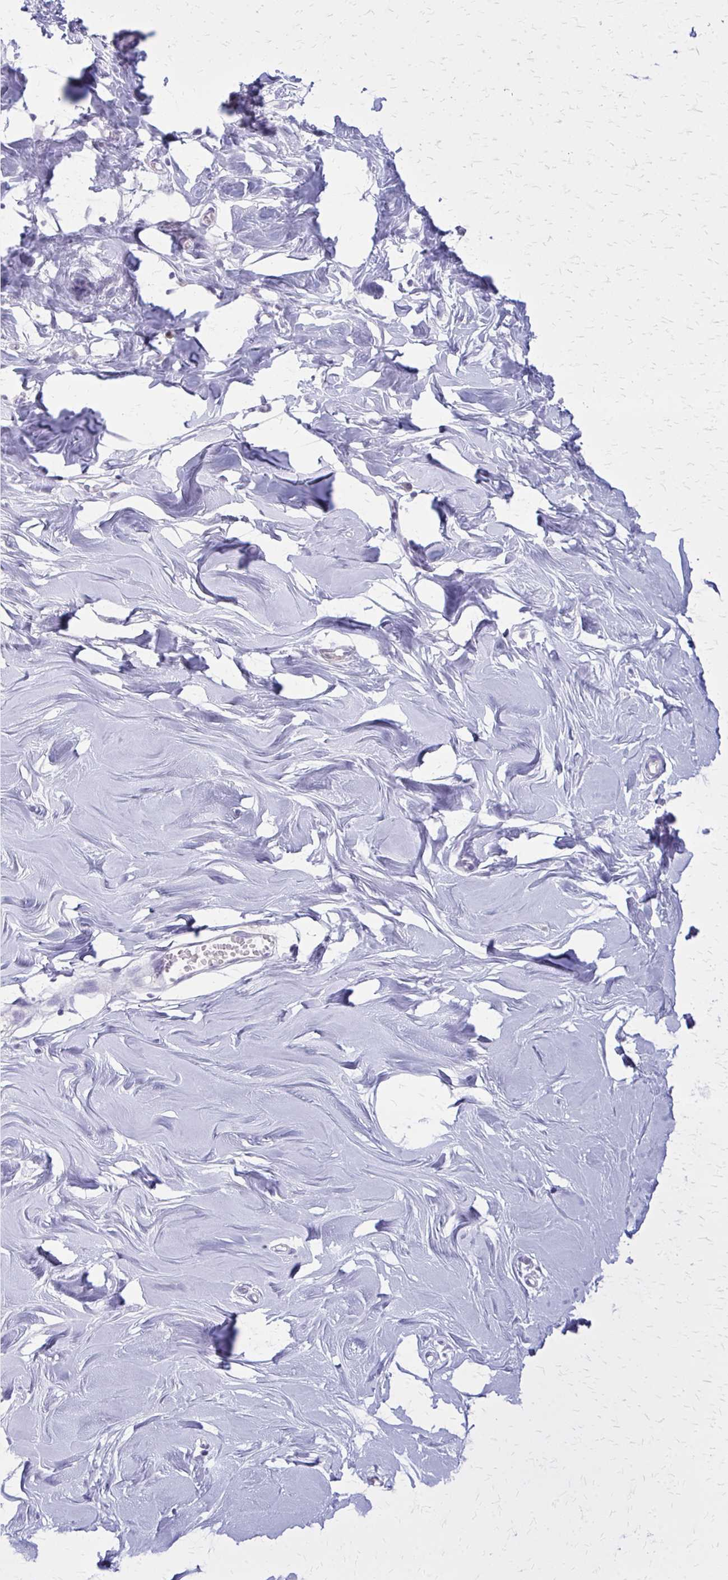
{"staining": {"intensity": "negative", "quantity": "none", "location": "none"}, "tissue": "breast", "cell_type": "Adipocytes", "image_type": "normal", "snomed": [{"axis": "morphology", "description": "Normal tissue, NOS"}, {"axis": "topography", "description": "Breast"}], "caption": "Breast stained for a protein using IHC displays no staining adipocytes.", "gene": "GLRX", "patient": {"sex": "female", "age": 27}}